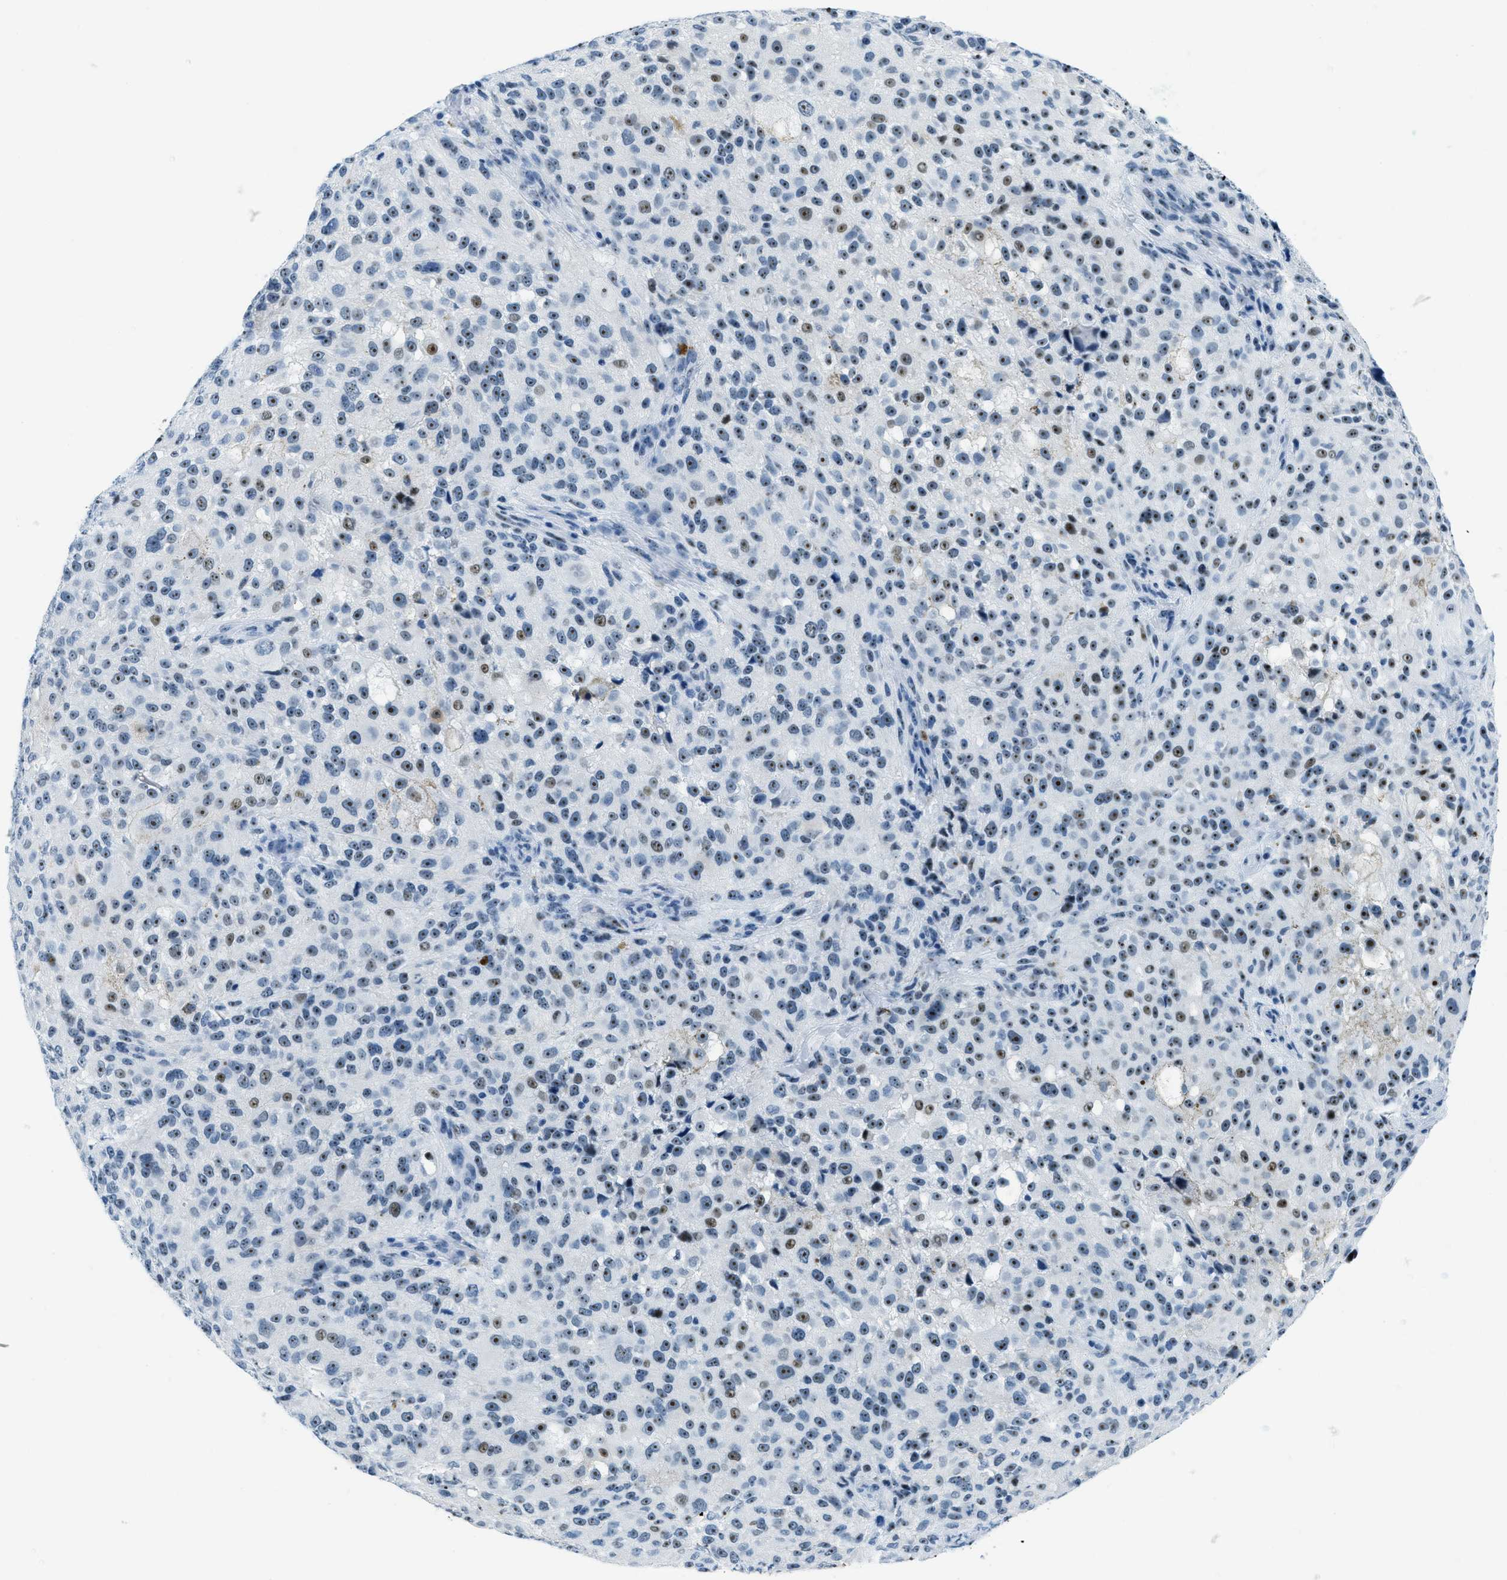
{"staining": {"intensity": "moderate", "quantity": "25%-75%", "location": "nuclear"}, "tissue": "melanoma", "cell_type": "Tumor cells", "image_type": "cancer", "snomed": [{"axis": "morphology", "description": "Necrosis, NOS"}, {"axis": "morphology", "description": "Malignant melanoma, NOS"}, {"axis": "topography", "description": "Skin"}], "caption": "Immunohistochemistry (IHC) micrograph of malignant melanoma stained for a protein (brown), which reveals medium levels of moderate nuclear staining in about 25%-75% of tumor cells.", "gene": "PLA2G2A", "patient": {"sex": "female", "age": 87}}